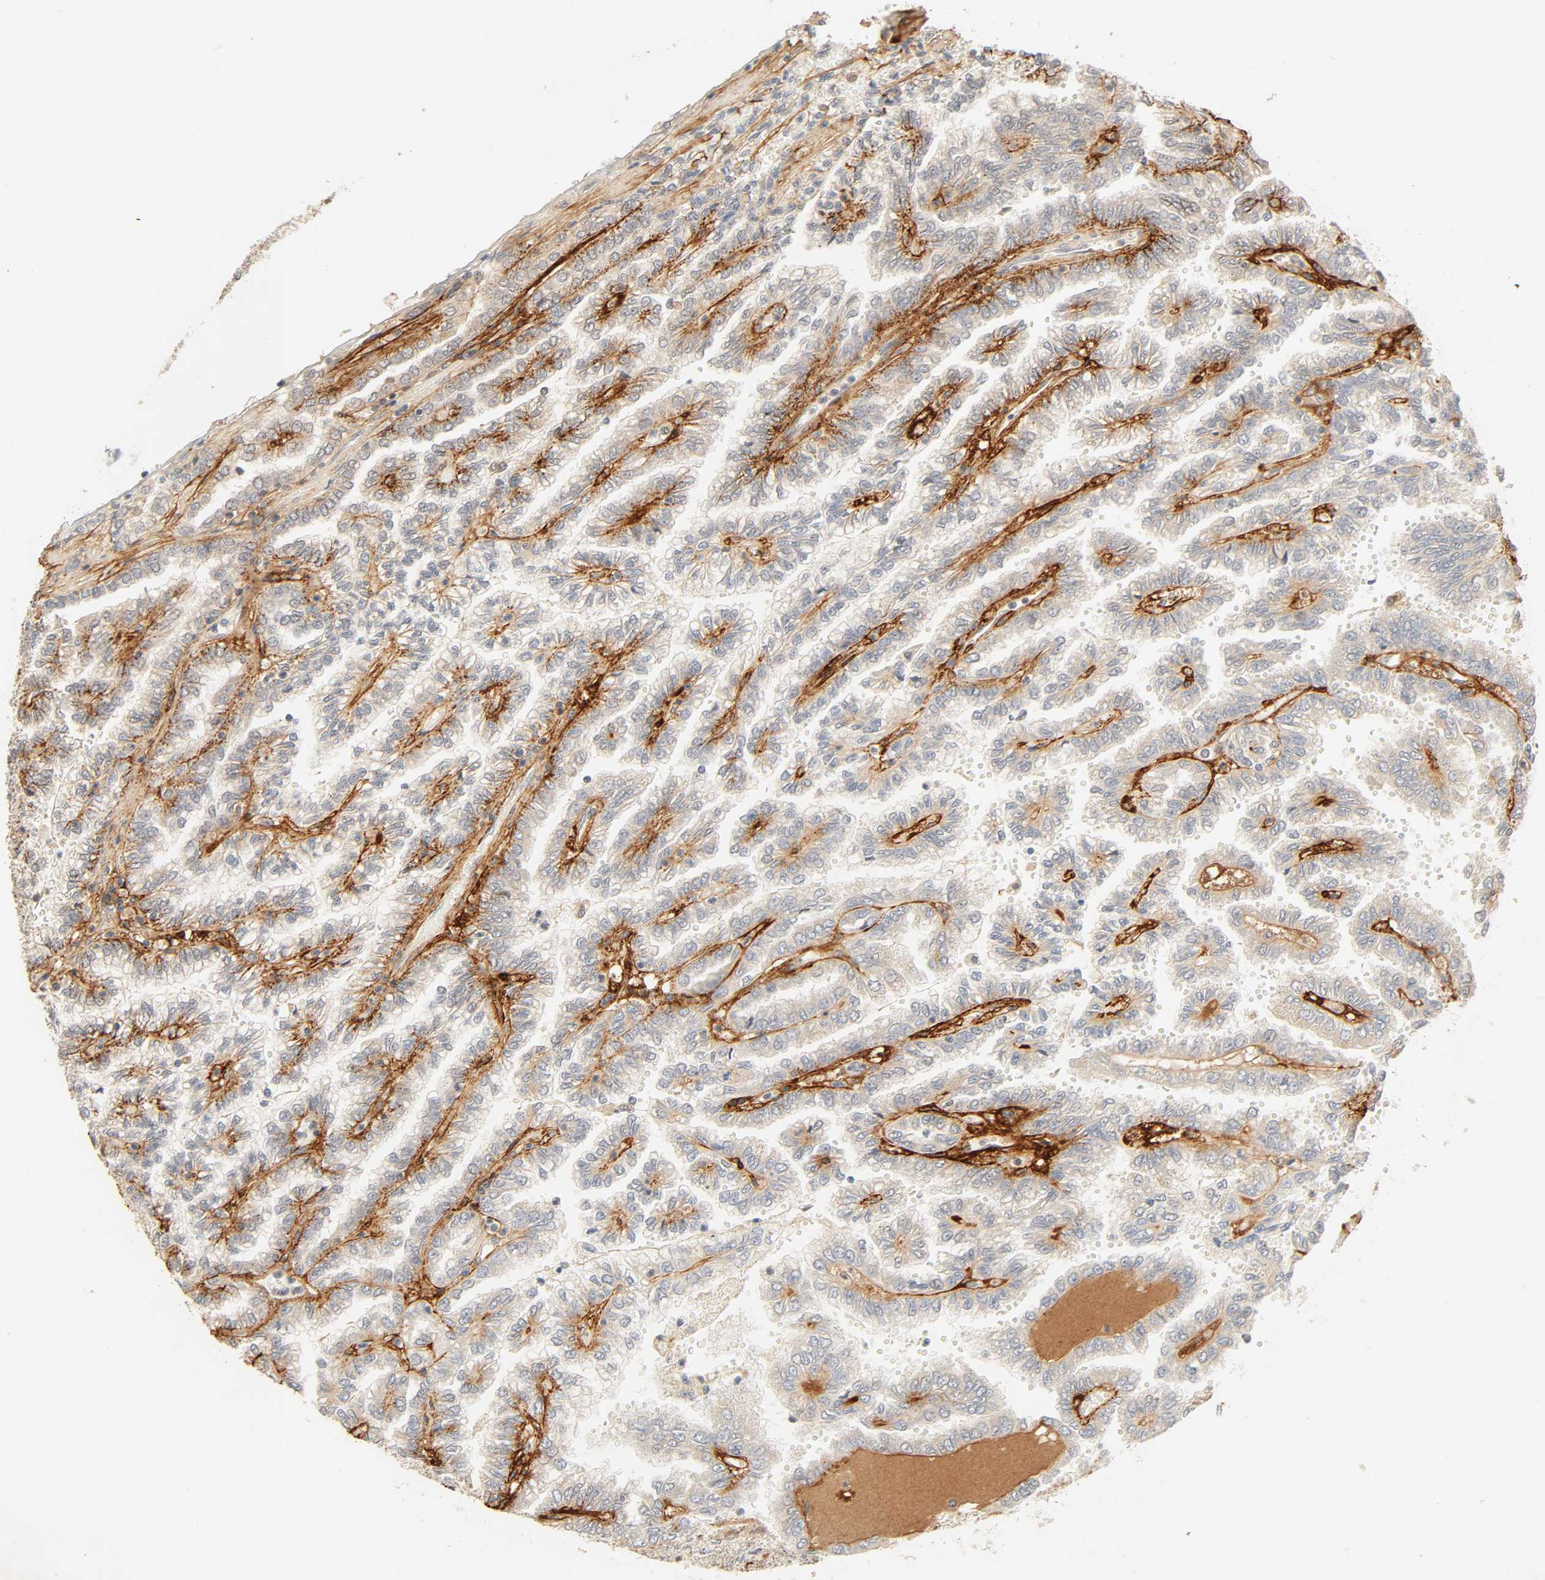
{"staining": {"intensity": "moderate", "quantity": "25%-75%", "location": "cytoplasmic/membranous"}, "tissue": "renal cancer", "cell_type": "Tumor cells", "image_type": "cancer", "snomed": [{"axis": "morphology", "description": "Inflammation, NOS"}, {"axis": "morphology", "description": "Adenocarcinoma, NOS"}, {"axis": "topography", "description": "Kidney"}], "caption": "Renal adenocarcinoma stained for a protein (brown) reveals moderate cytoplasmic/membranous positive positivity in about 25%-75% of tumor cells.", "gene": "CACNA1G", "patient": {"sex": "male", "age": 68}}